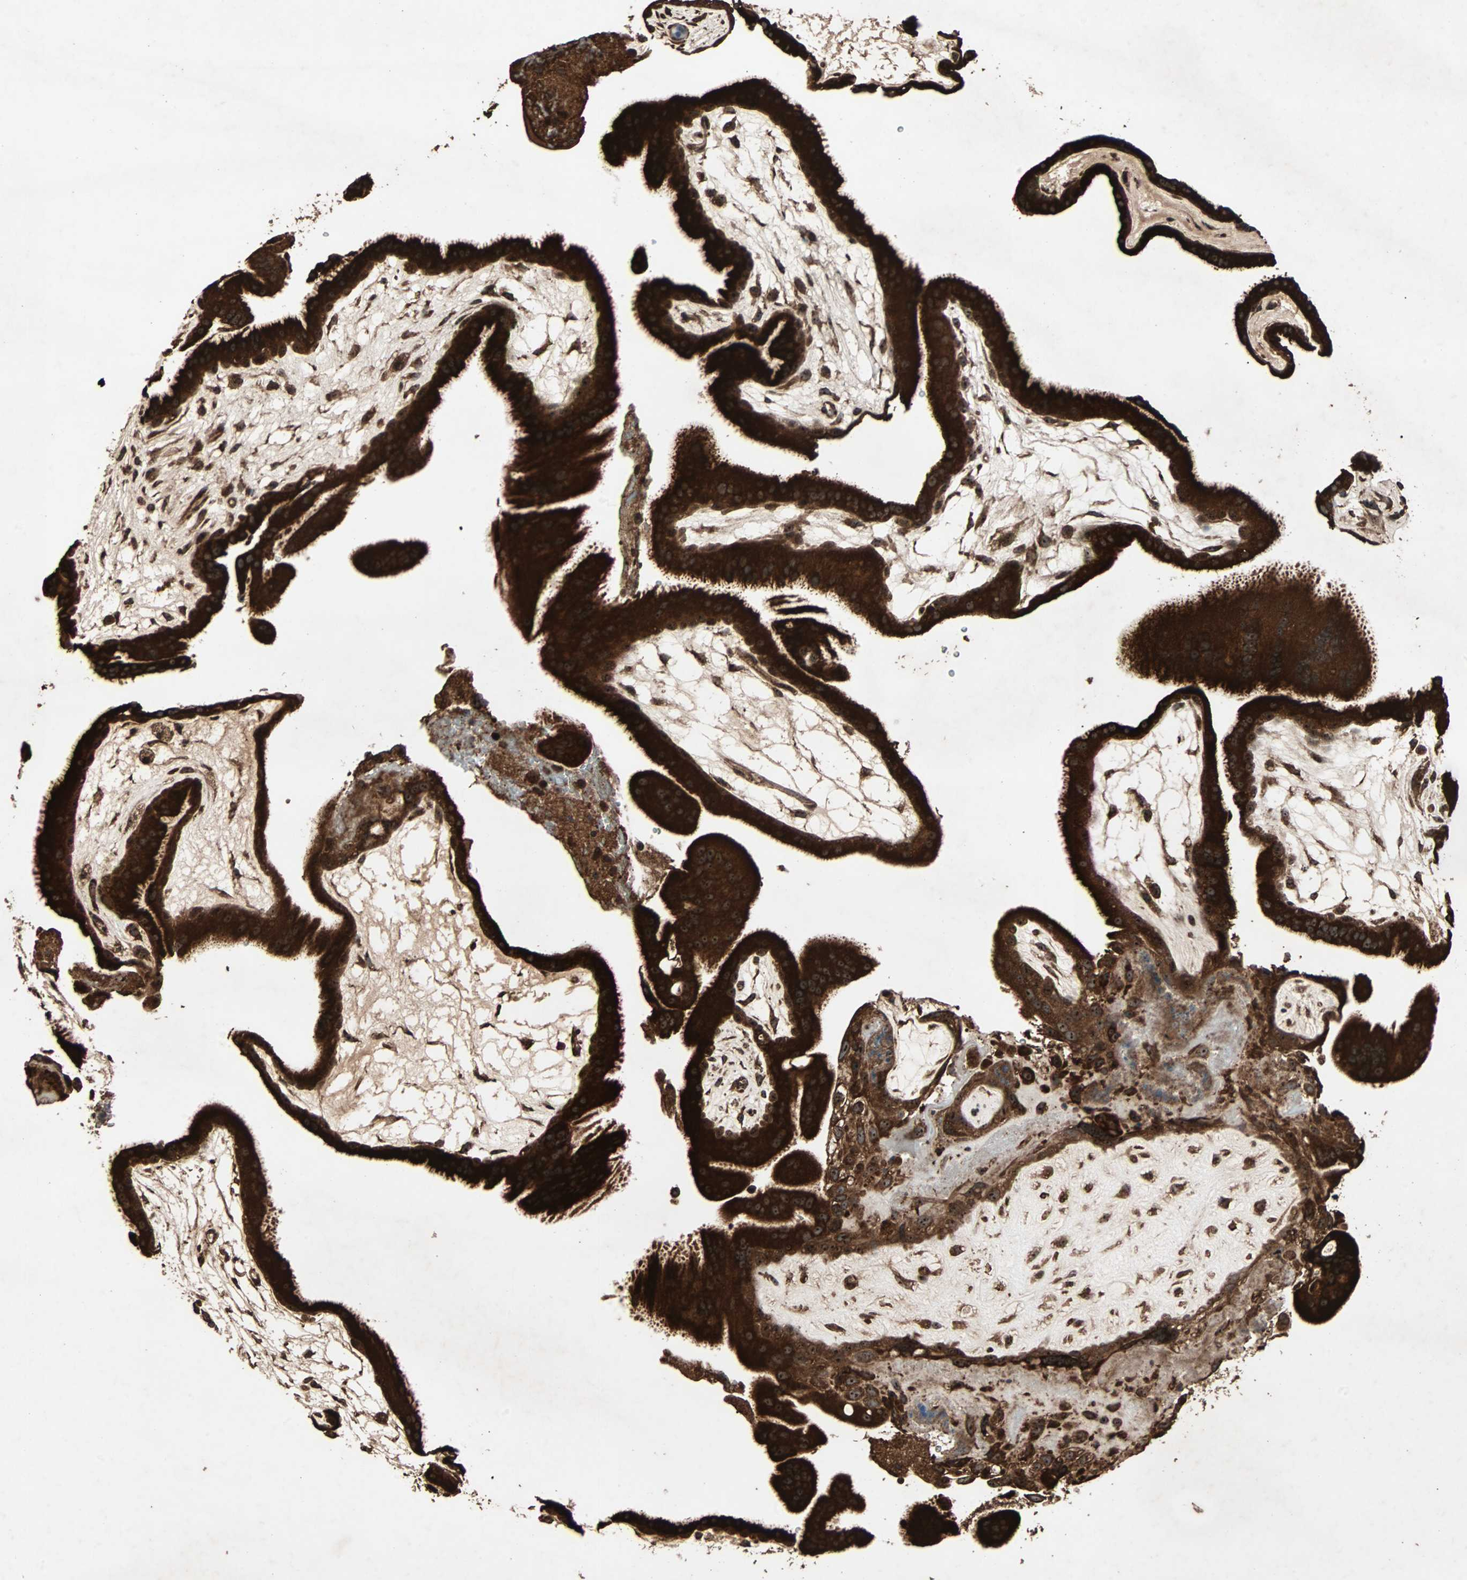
{"staining": {"intensity": "strong", "quantity": ">75%", "location": "cytoplasmic/membranous"}, "tissue": "placenta", "cell_type": "Trophoblastic cells", "image_type": "normal", "snomed": [{"axis": "morphology", "description": "Normal tissue, NOS"}, {"axis": "topography", "description": "Placenta"}], "caption": "A high-resolution histopathology image shows immunohistochemistry staining of normal placenta, which exhibits strong cytoplasmic/membranous positivity in approximately >75% of trophoblastic cells. (DAB IHC, brown staining for protein, blue staining for nuclei).", "gene": "LAMTOR5", "patient": {"sex": "female", "age": 19}}